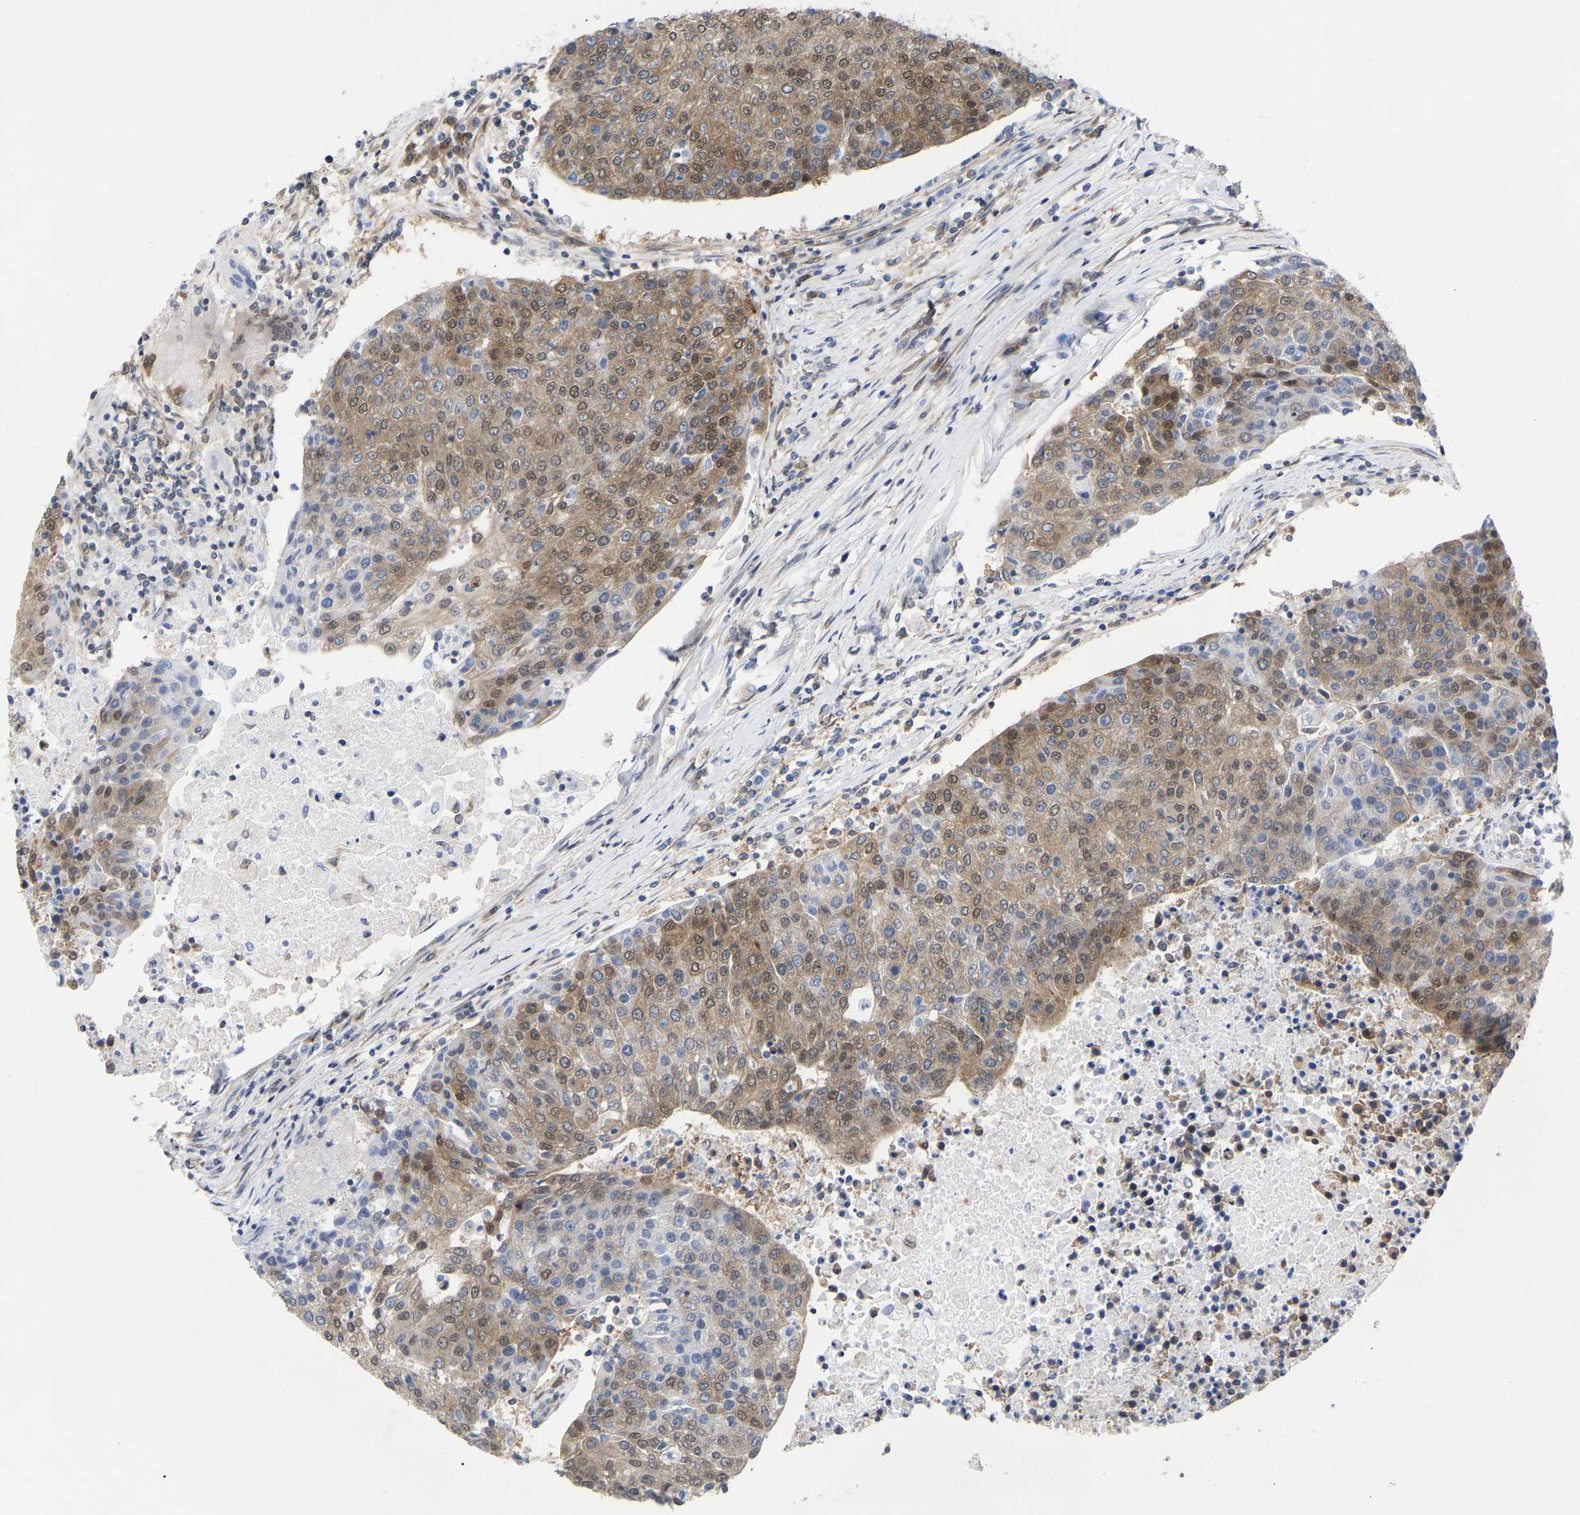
{"staining": {"intensity": "moderate", "quantity": "25%-75%", "location": "cytoplasmic/membranous,nuclear"}, "tissue": "urothelial cancer", "cell_type": "Tumor cells", "image_type": "cancer", "snomed": [{"axis": "morphology", "description": "Urothelial carcinoma, High grade"}, {"axis": "topography", "description": "Urinary bladder"}], "caption": "Immunohistochemical staining of urothelial carcinoma (high-grade) demonstrates moderate cytoplasmic/membranous and nuclear protein positivity in approximately 25%-75% of tumor cells.", "gene": "UBE4B", "patient": {"sex": "female", "age": 85}}